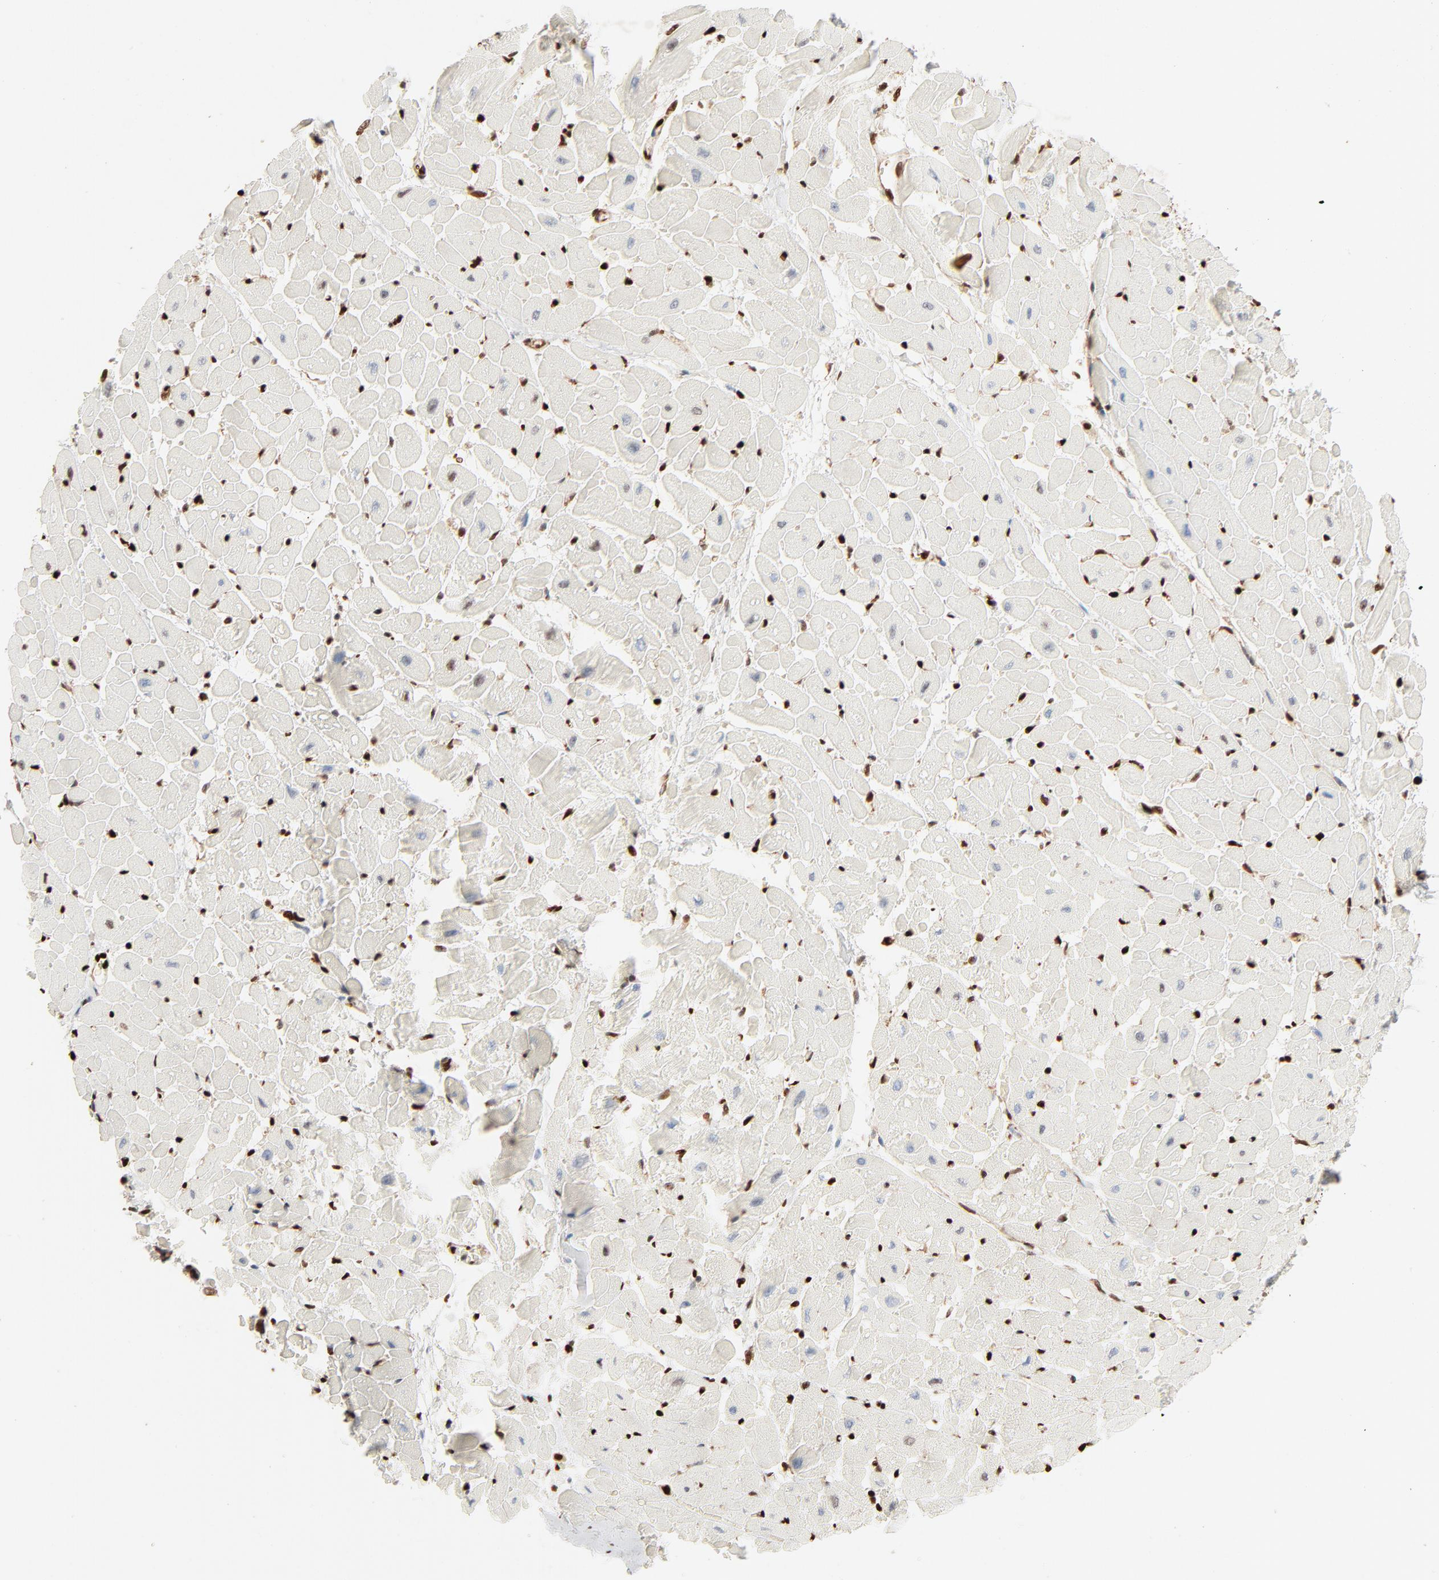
{"staining": {"intensity": "strong", "quantity": ">75%", "location": "nuclear"}, "tissue": "heart muscle", "cell_type": "Cardiomyocytes", "image_type": "normal", "snomed": [{"axis": "morphology", "description": "Normal tissue, NOS"}, {"axis": "topography", "description": "Heart"}], "caption": "This is an image of immunohistochemistry staining of benign heart muscle, which shows strong staining in the nuclear of cardiomyocytes.", "gene": "HMGB1", "patient": {"sex": "male", "age": 45}}